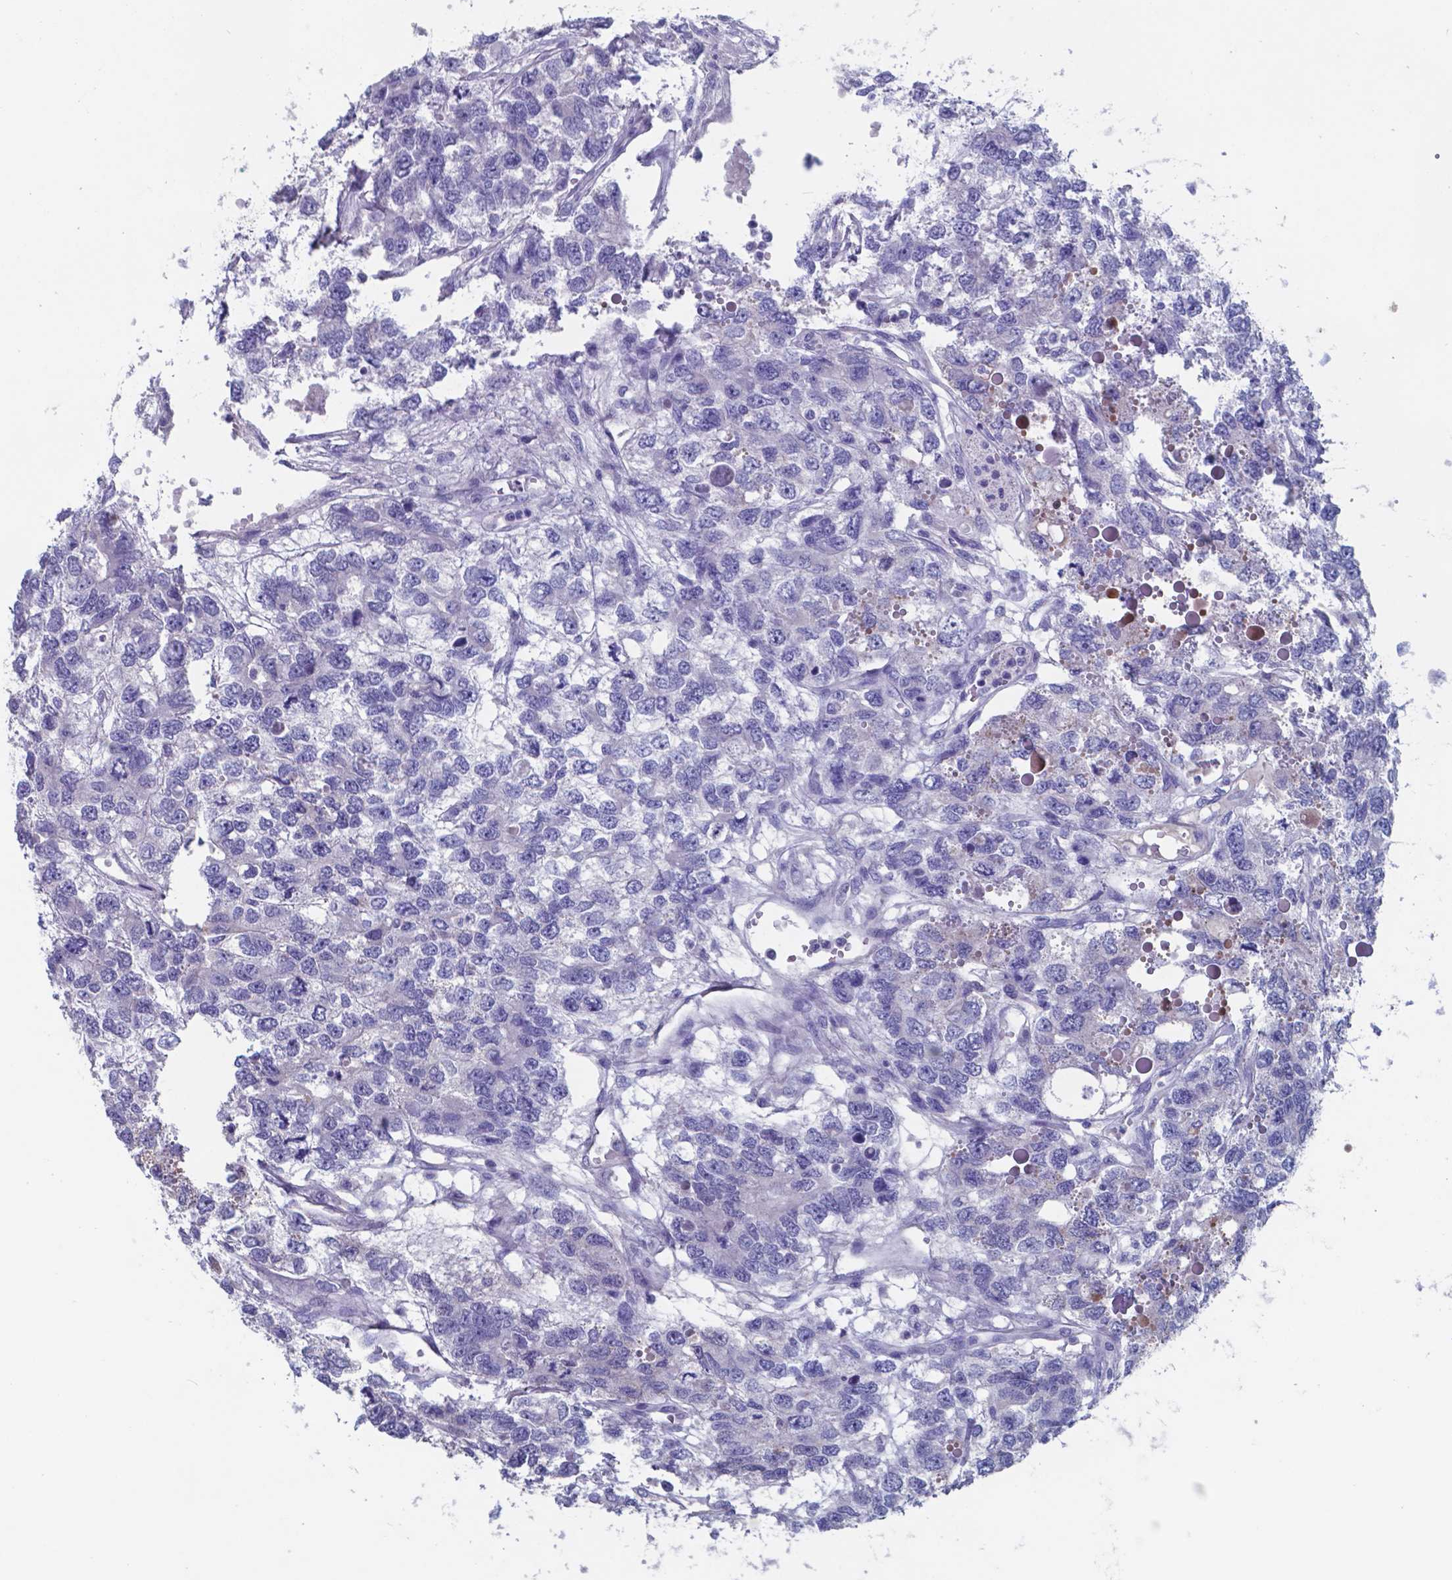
{"staining": {"intensity": "negative", "quantity": "none", "location": "none"}, "tissue": "testis cancer", "cell_type": "Tumor cells", "image_type": "cancer", "snomed": [{"axis": "morphology", "description": "Seminoma, NOS"}, {"axis": "topography", "description": "Testis"}], "caption": "Human testis seminoma stained for a protein using immunohistochemistry (IHC) exhibits no expression in tumor cells.", "gene": "TTR", "patient": {"sex": "male", "age": 52}}